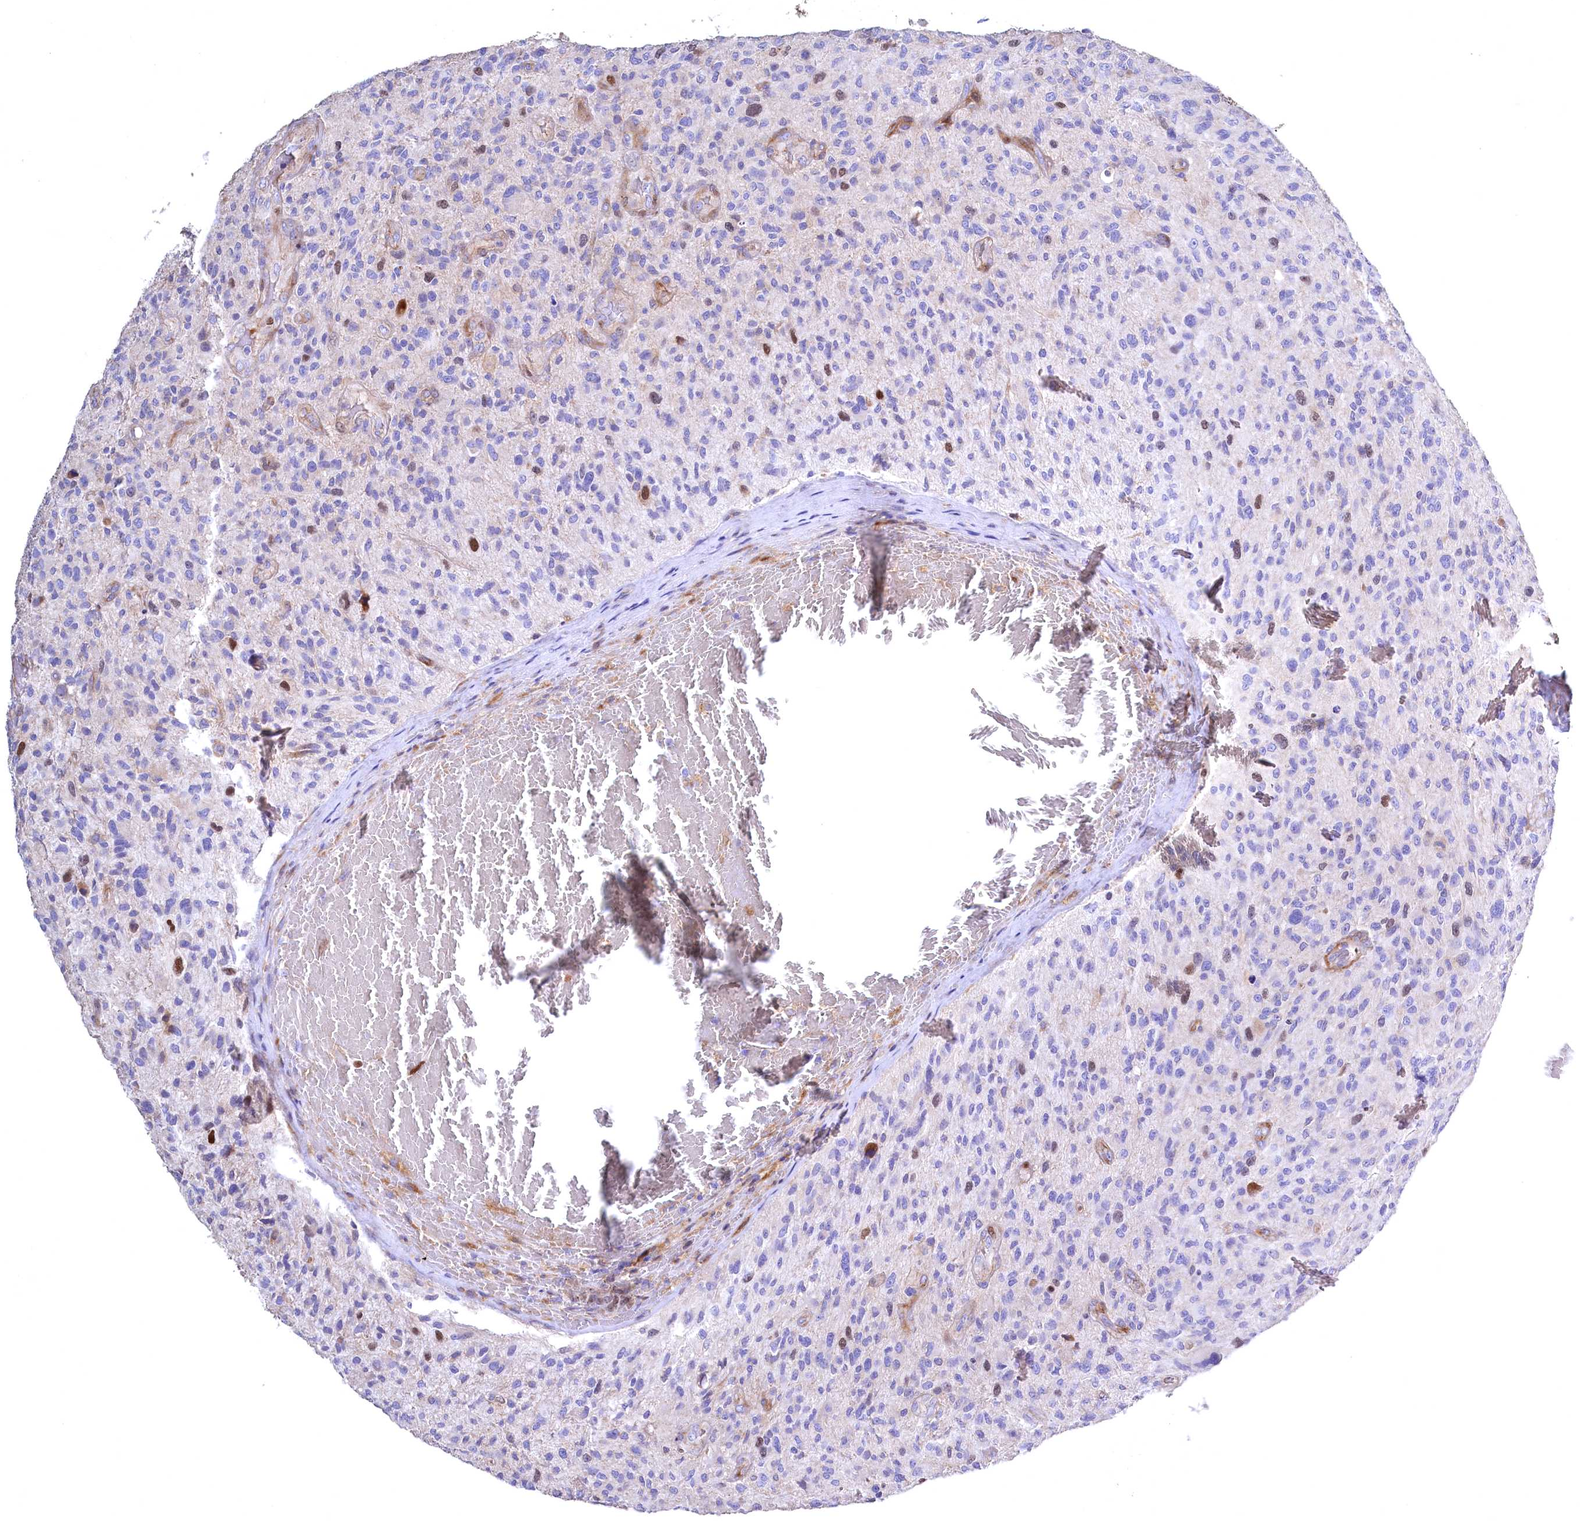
{"staining": {"intensity": "negative", "quantity": "none", "location": "none"}, "tissue": "glioma", "cell_type": "Tumor cells", "image_type": "cancer", "snomed": [{"axis": "morphology", "description": "Glioma, malignant, High grade"}, {"axis": "topography", "description": "Brain"}], "caption": "Glioma stained for a protein using immunohistochemistry displays no staining tumor cells.", "gene": "WNT8A", "patient": {"sex": "male", "age": 47}}